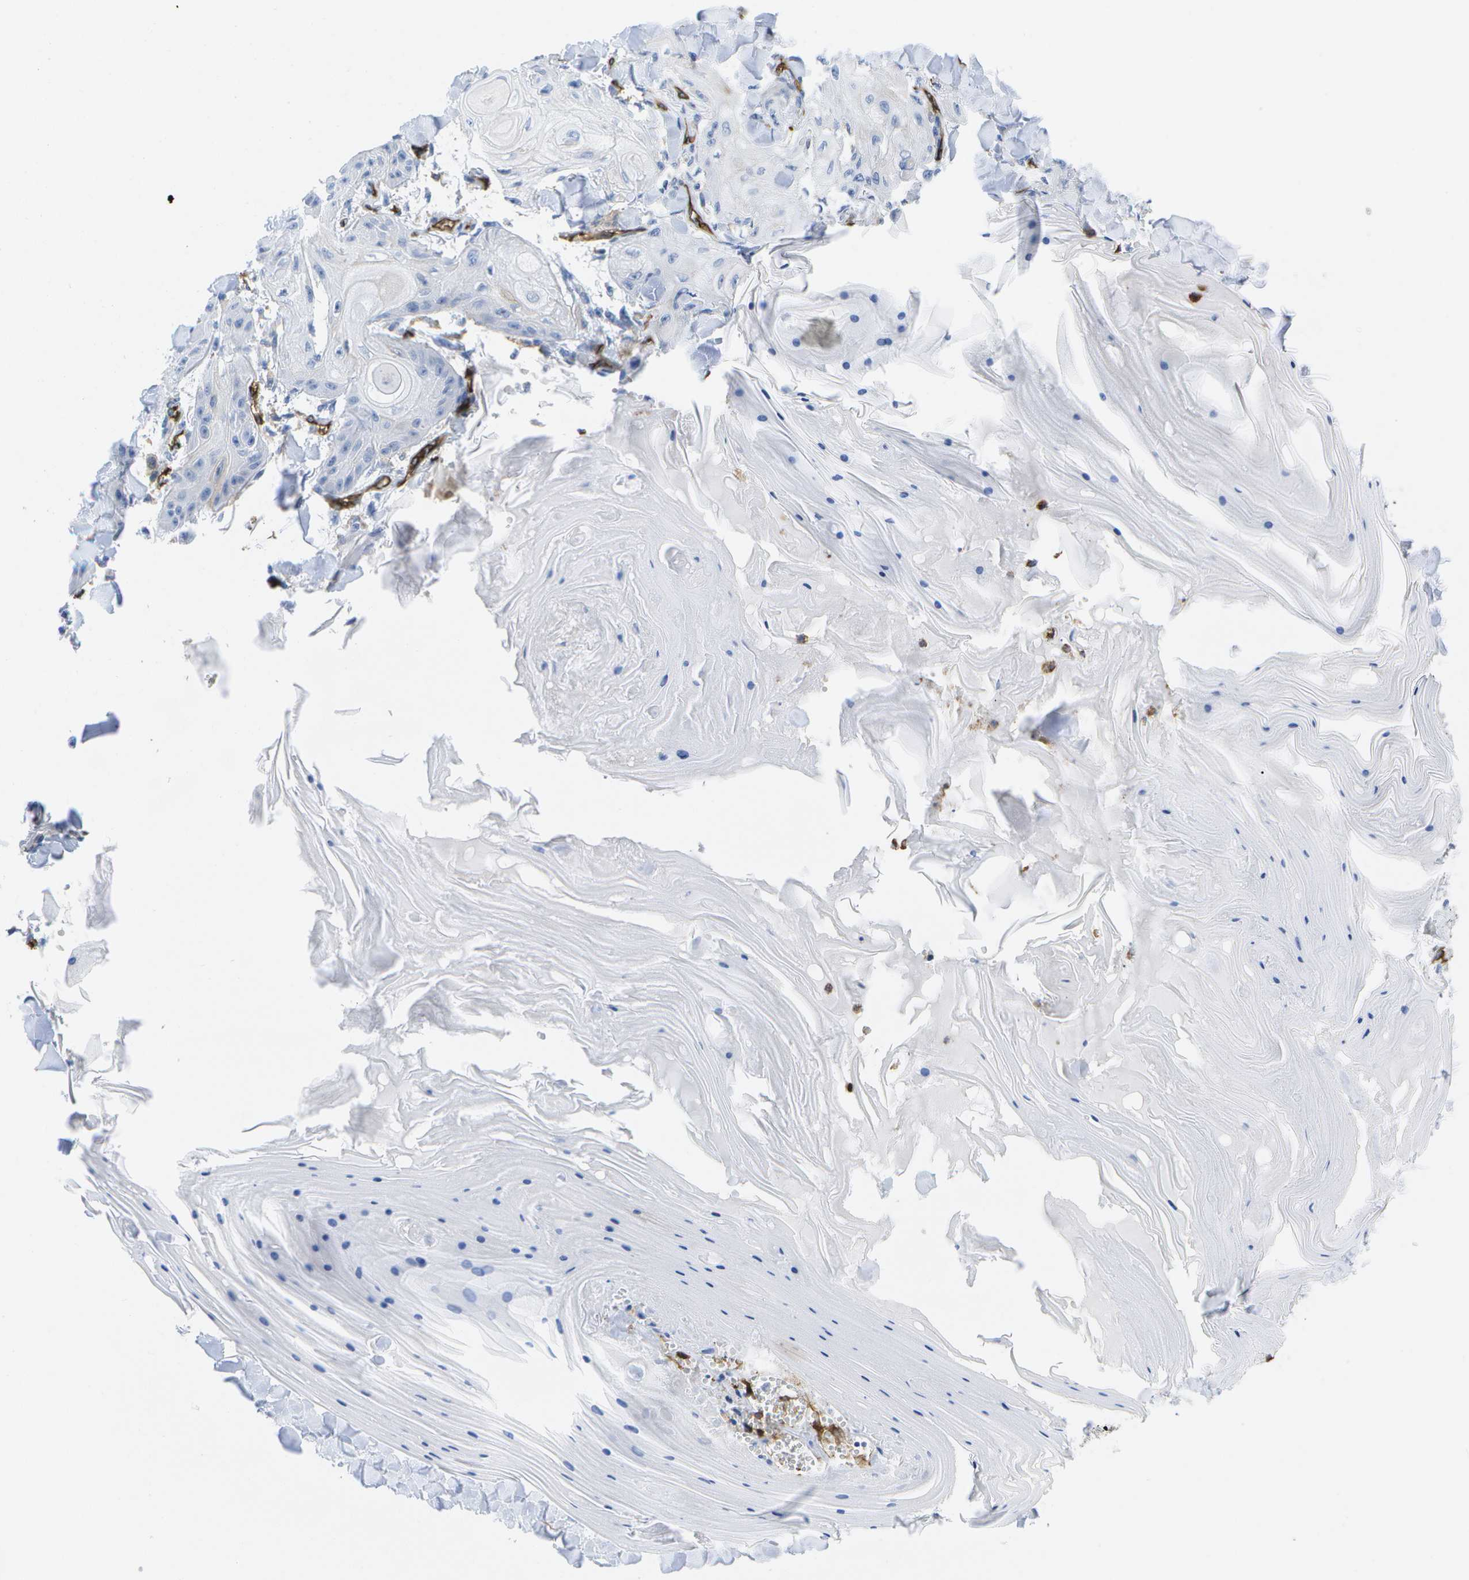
{"staining": {"intensity": "negative", "quantity": "none", "location": "none"}, "tissue": "skin cancer", "cell_type": "Tumor cells", "image_type": "cancer", "snomed": [{"axis": "morphology", "description": "Squamous cell carcinoma, NOS"}, {"axis": "topography", "description": "Skin"}], "caption": "Skin squamous cell carcinoma was stained to show a protein in brown. There is no significant expression in tumor cells. The staining is performed using DAB (3,3'-diaminobenzidine) brown chromogen with nuclei counter-stained in using hematoxylin.", "gene": "DYSF", "patient": {"sex": "male", "age": 74}}